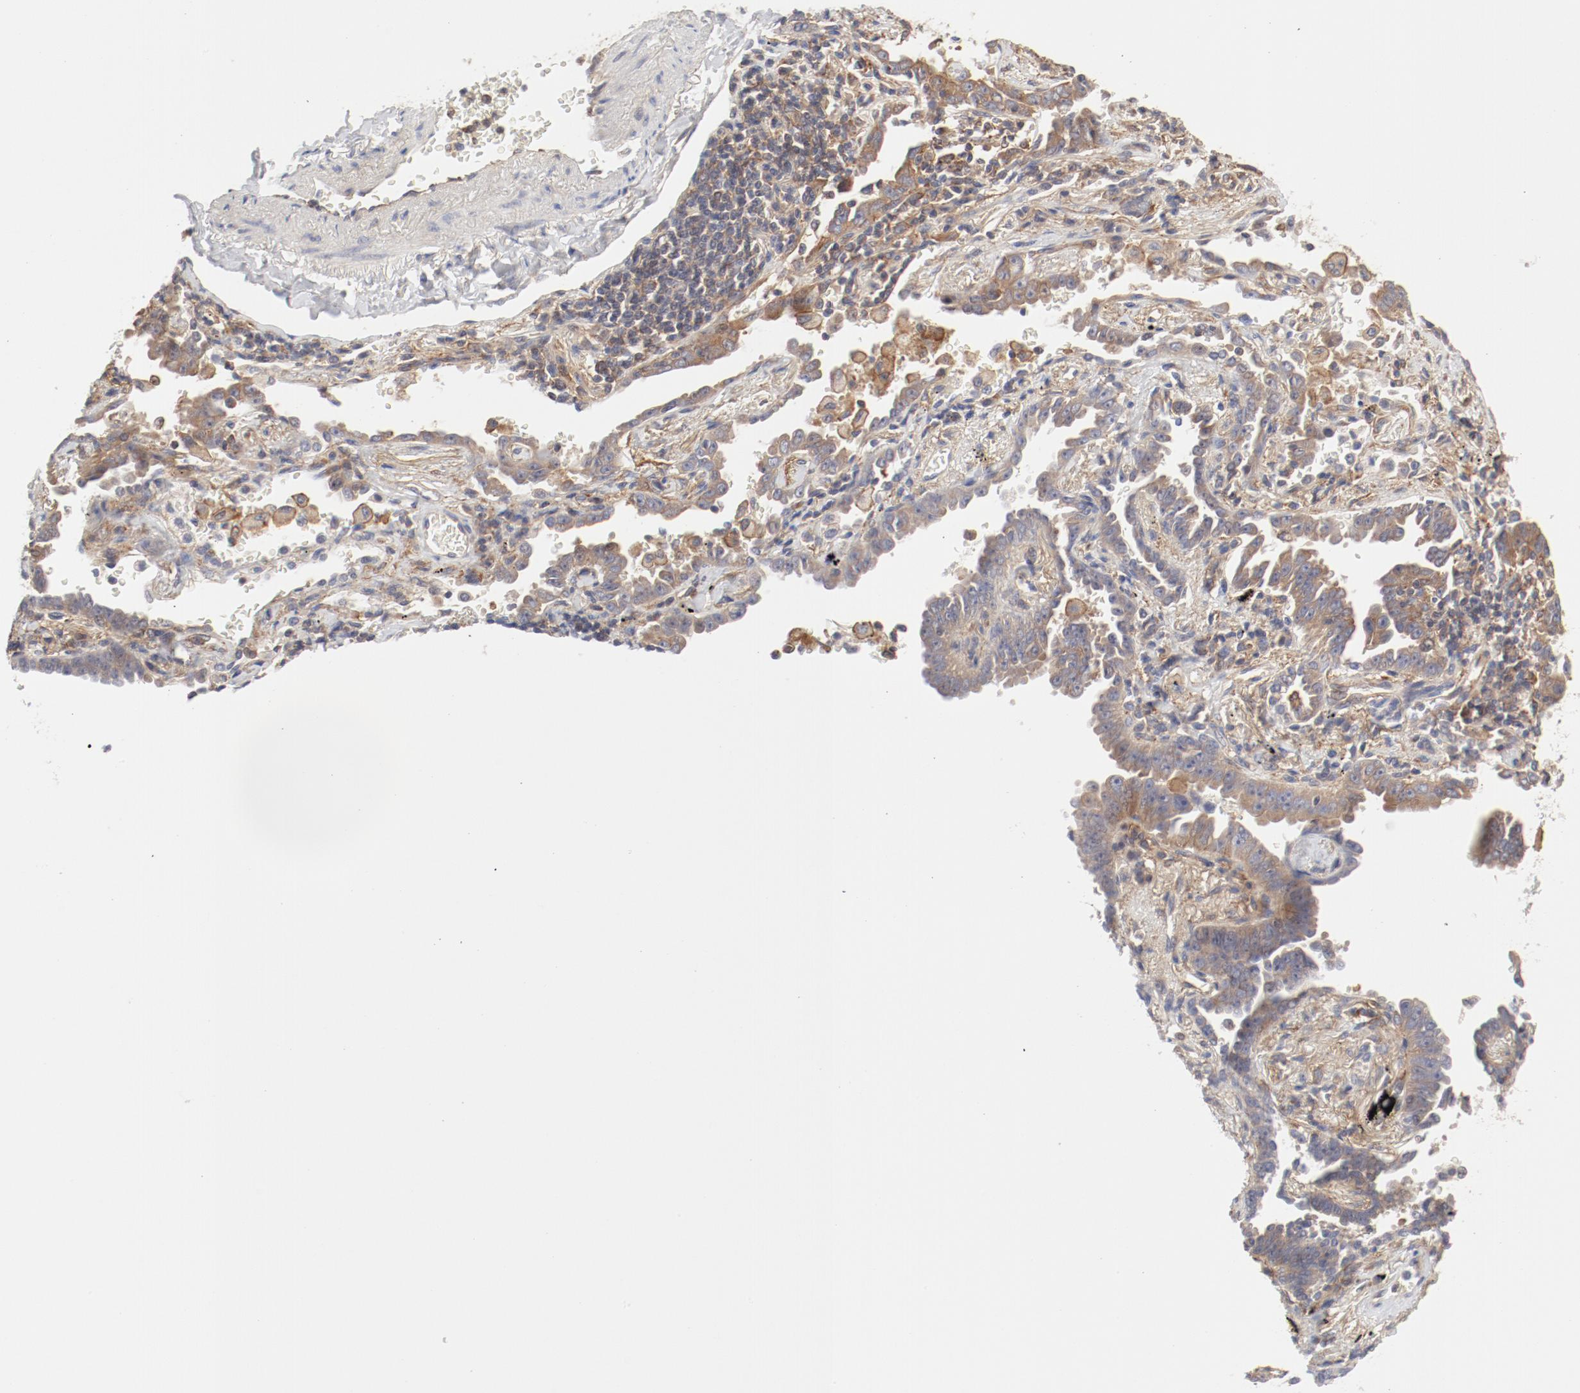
{"staining": {"intensity": "moderate", "quantity": "25%-75%", "location": "cytoplasmic/membranous"}, "tissue": "lung cancer", "cell_type": "Tumor cells", "image_type": "cancer", "snomed": [{"axis": "morphology", "description": "Adenocarcinoma, NOS"}, {"axis": "topography", "description": "Lung"}], "caption": "Adenocarcinoma (lung) stained with DAB IHC exhibits medium levels of moderate cytoplasmic/membranous staining in about 25%-75% of tumor cells.", "gene": "AP2A1", "patient": {"sex": "female", "age": 64}}